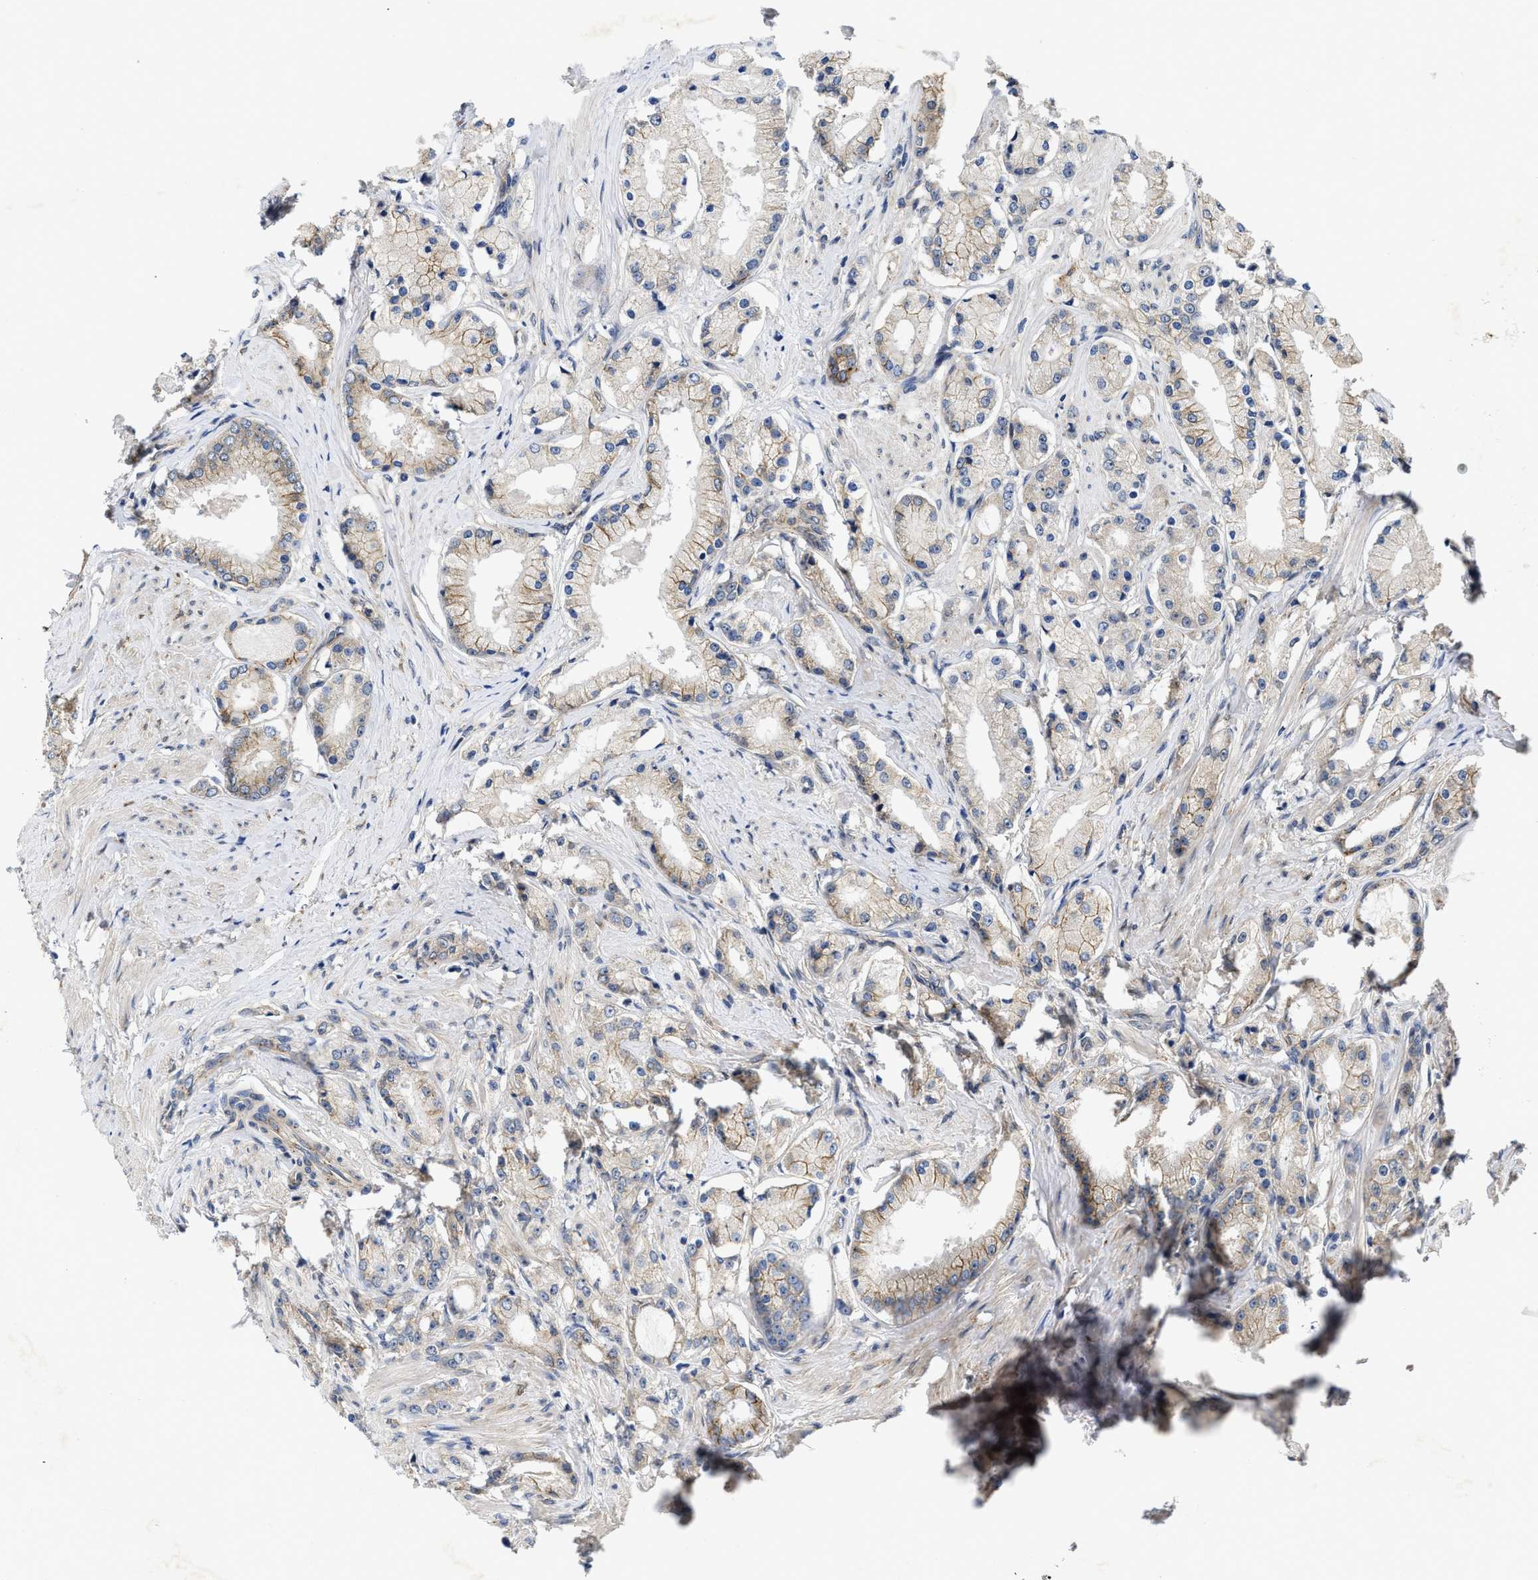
{"staining": {"intensity": "weak", "quantity": "25%-75%", "location": "cytoplasmic/membranous"}, "tissue": "prostate cancer", "cell_type": "Tumor cells", "image_type": "cancer", "snomed": [{"axis": "morphology", "description": "Adenocarcinoma, Low grade"}, {"axis": "topography", "description": "Prostate"}], "caption": "IHC photomicrograph of neoplastic tissue: prostate cancer (adenocarcinoma (low-grade)) stained using immunohistochemistry reveals low levels of weak protein expression localized specifically in the cytoplasmic/membranous of tumor cells, appearing as a cytoplasmic/membranous brown color.", "gene": "PKD2", "patient": {"sex": "male", "age": 63}}